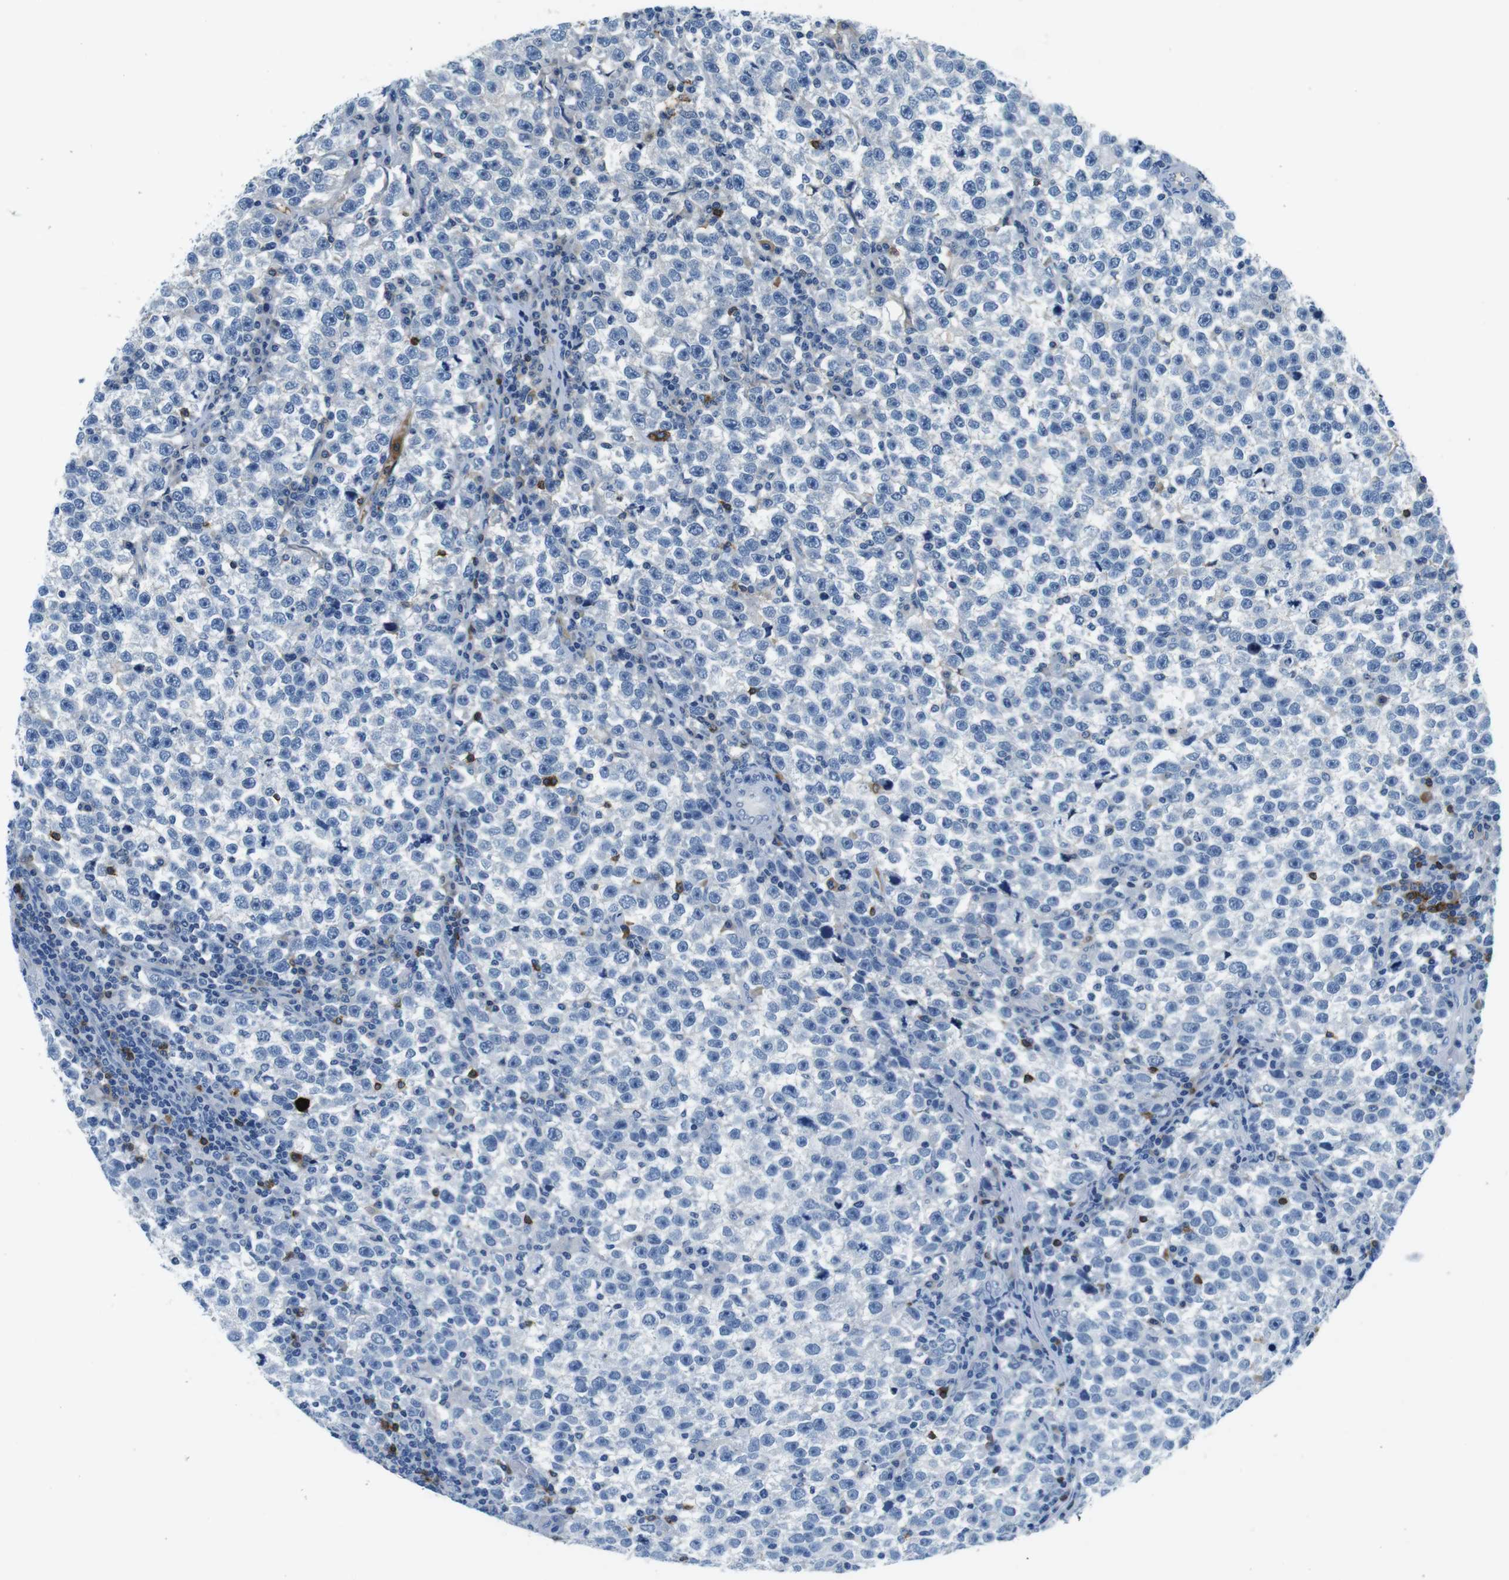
{"staining": {"intensity": "negative", "quantity": "none", "location": "none"}, "tissue": "testis cancer", "cell_type": "Tumor cells", "image_type": "cancer", "snomed": [{"axis": "morphology", "description": "Seminoma, NOS"}, {"axis": "topography", "description": "Testis"}], "caption": "DAB immunohistochemical staining of testis cancer (seminoma) shows no significant positivity in tumor cells. The staining is performed using DAB brown chromogen with nuclei counter-stained in using hematoxylin.", "gene": "IGHD", "patient": {"sex": "male", "age": 43}}